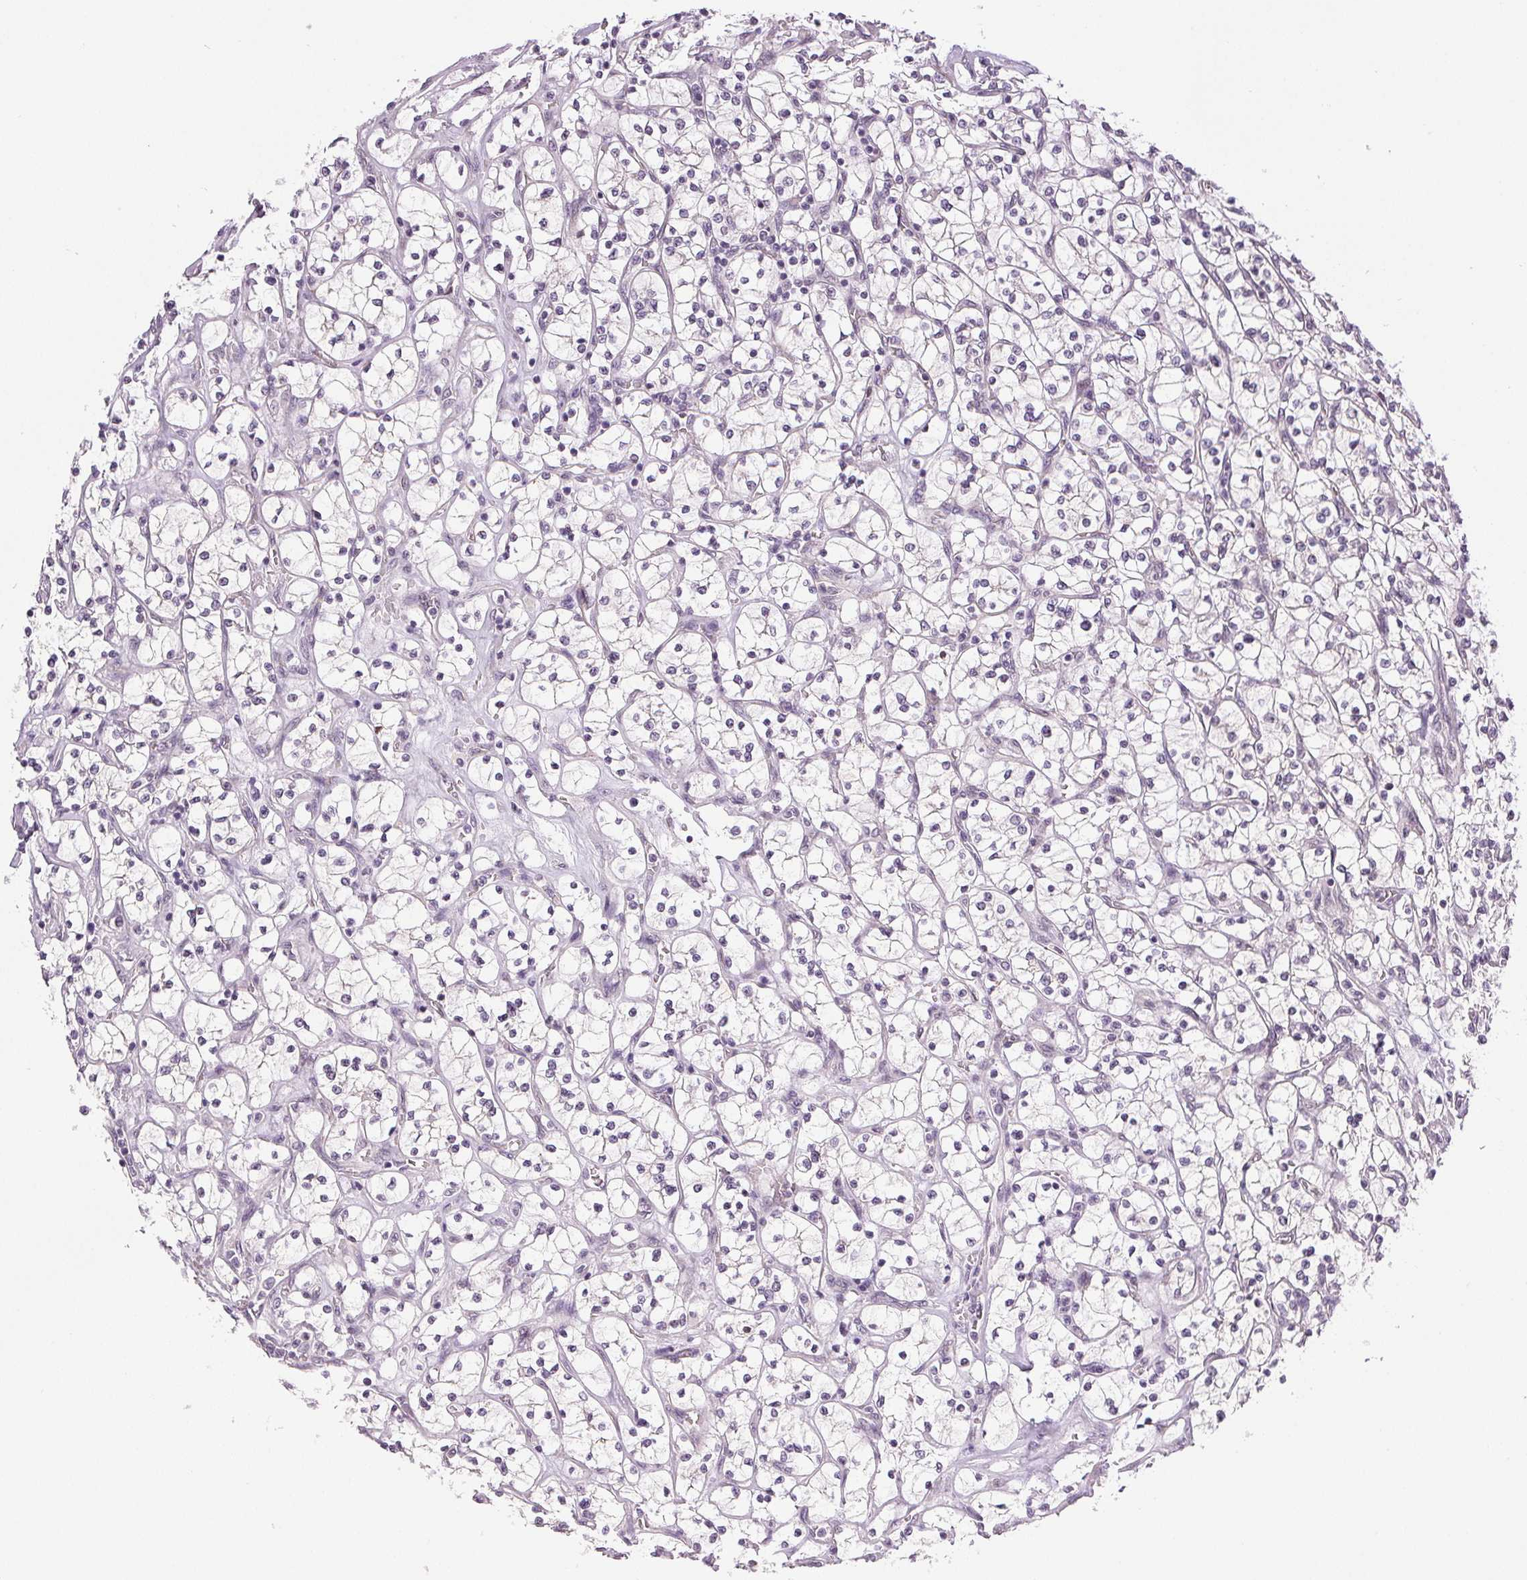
{"staining": {"intensity": "negative", "quantity": "none", "location": "none"}, "tissue": "renal cancer", "cell_type": "Tumor cells", "image_type": "cancer", "snomed": [{"axis": "morphology", "description": "Adenocarcinoma, NOS"}, {"axis": "topography", "description": "Kidney"}], "caption": "There is no significant staining in tumor cells of renal adenocarcinoma.", "gene": "PLCB1", "patient": {"sex": "female", "age": 64}}